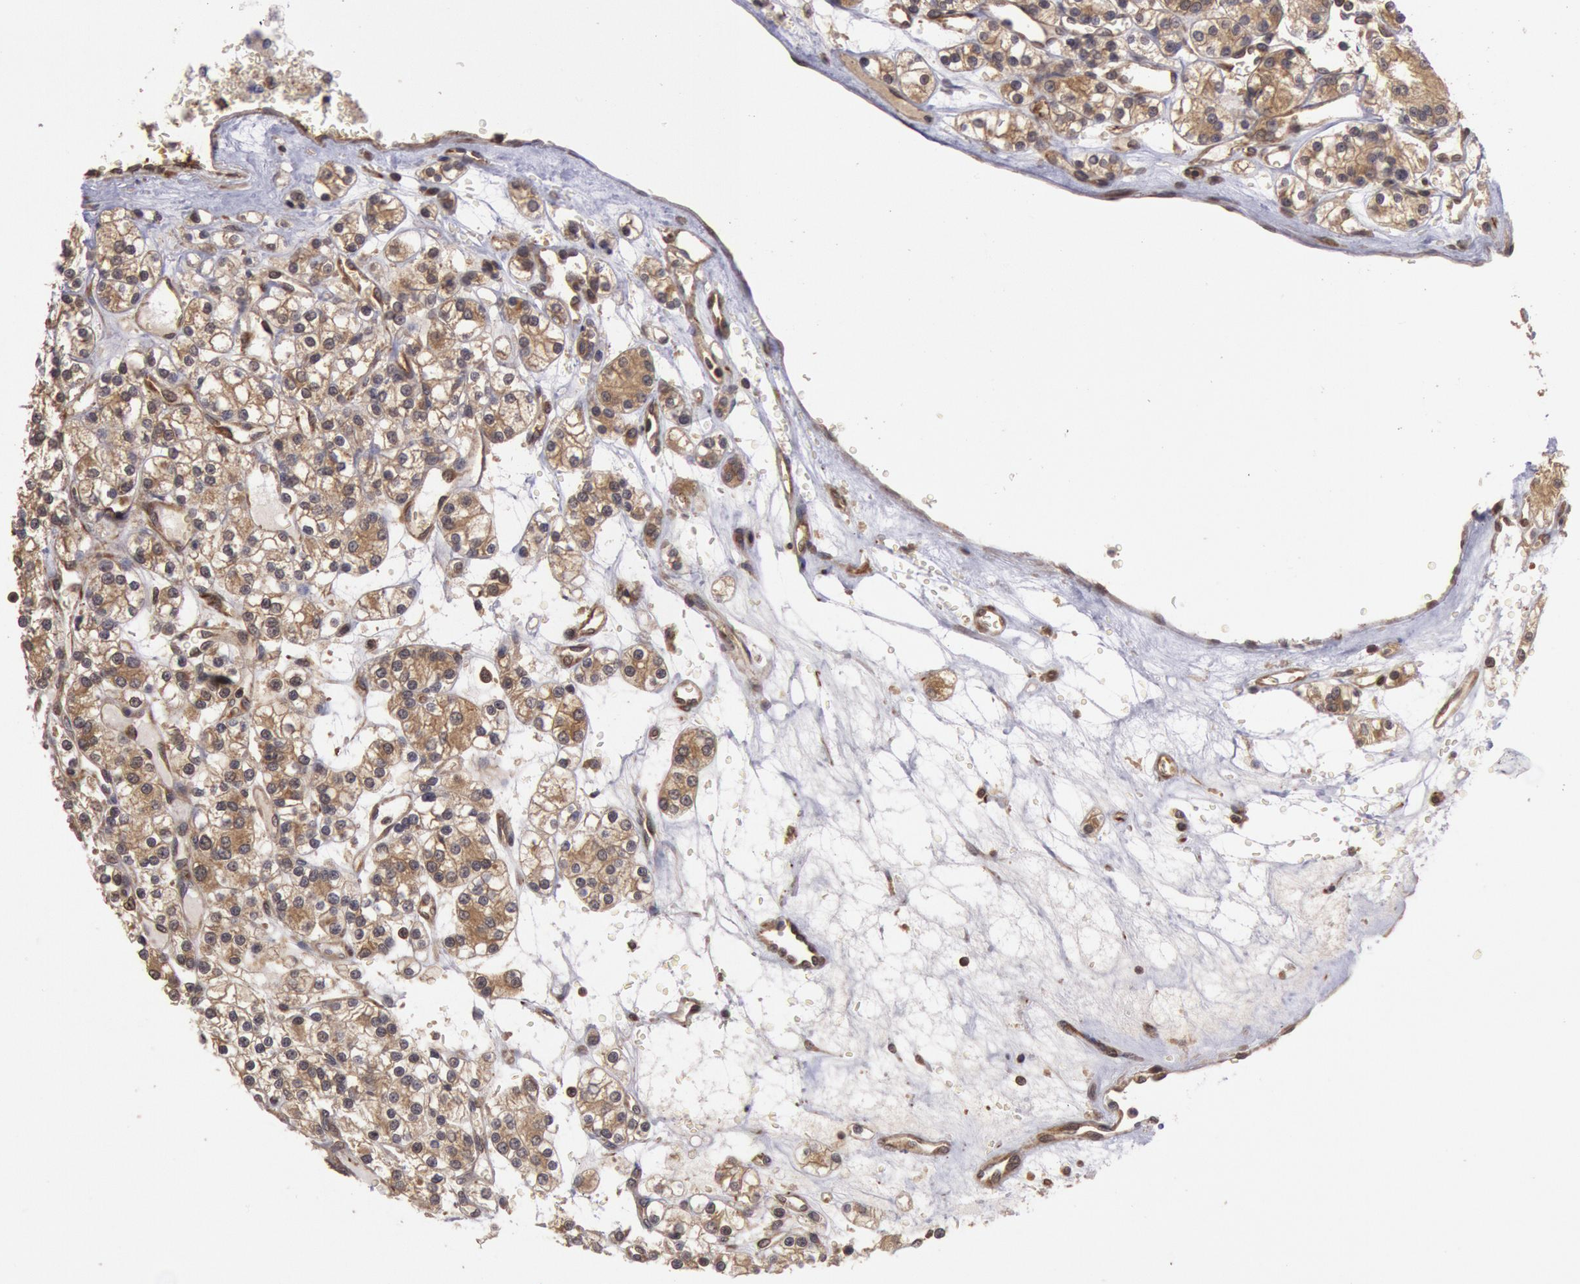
{"staining": {"intensity": "moderate", "quantity": "25%-75%", "location": "cytoplasmic/membranous"}, "tissue": "renal cancer", "cell_type": "Tumor cells", "image_type": "cancer", "snomed": [{"axis": "morphology", "description": "Adenocarcinoma, NOS"}, {"axis": "topography", "description": "Kidney"}], "caption": "IHC image of human adenocarcinoma (renal) stained for a protein (brown), which shows medium levels of moderate cytoplasmic/membranous expression in approximately 25%-75% of tumor cells.", "gene": "USP14", "patient": {"sex": "female", "age": 62}}